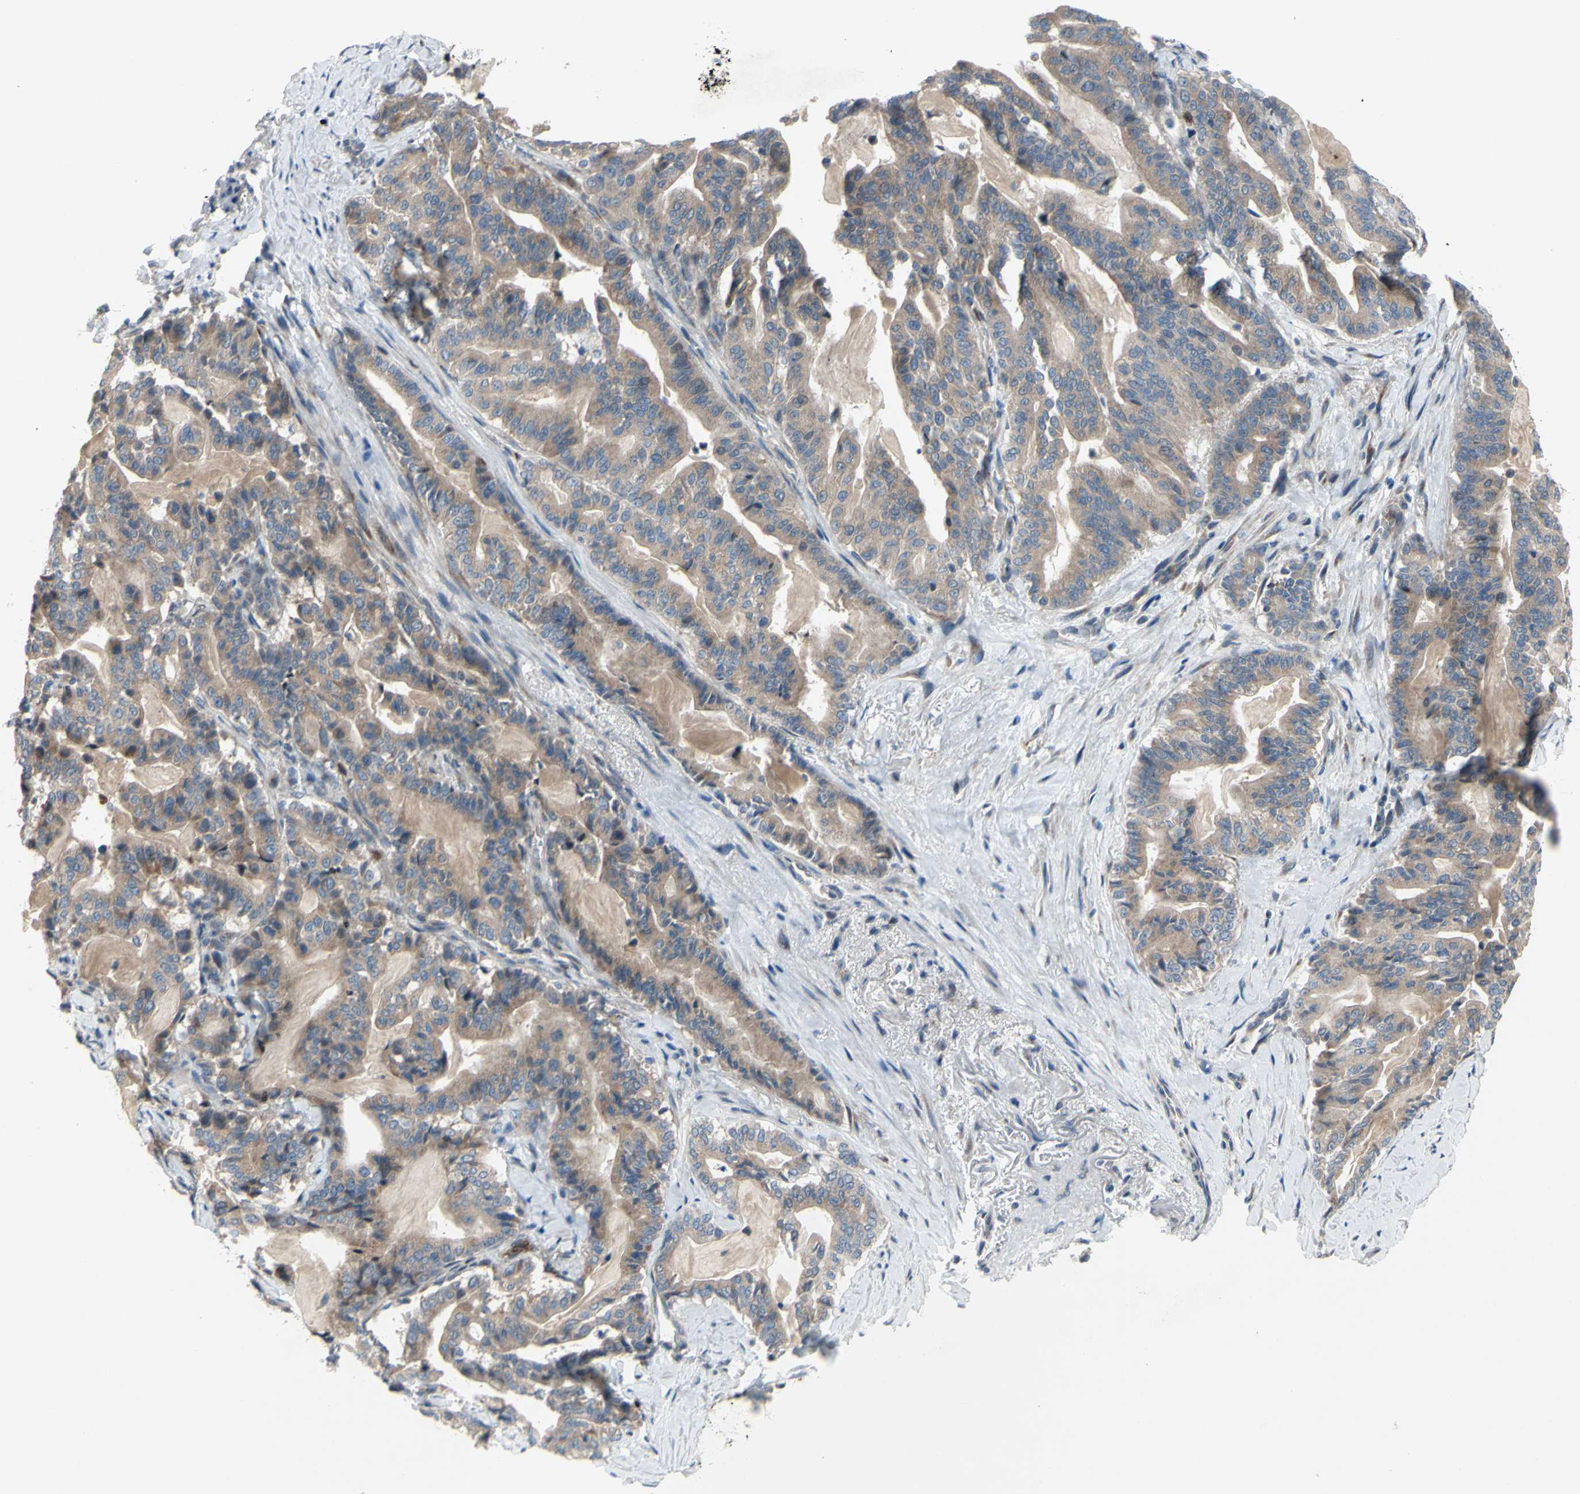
{"staining": {"intensity": "moderate", "quantity": ">75%", "location": "cytoplasmic/membranous"}, "tissue": "pancreatic cancer", "cell_type": "Tumor cells", "image_type": "cancer", "snomed": [{"axis": "morphology", "description": "Adenocarcinoma, NOS"}, {"axis": "topography", "description": "Pancreas"}], "caption": "Immunohistochemical staining of pancreatic cancer demonstrates medium levels of moderate cytoplasmic/membranous staining in approximately >75% of tumor cells.", "gene": "GRAMD2B", "patient": {"sex": "male", "age": 63}}